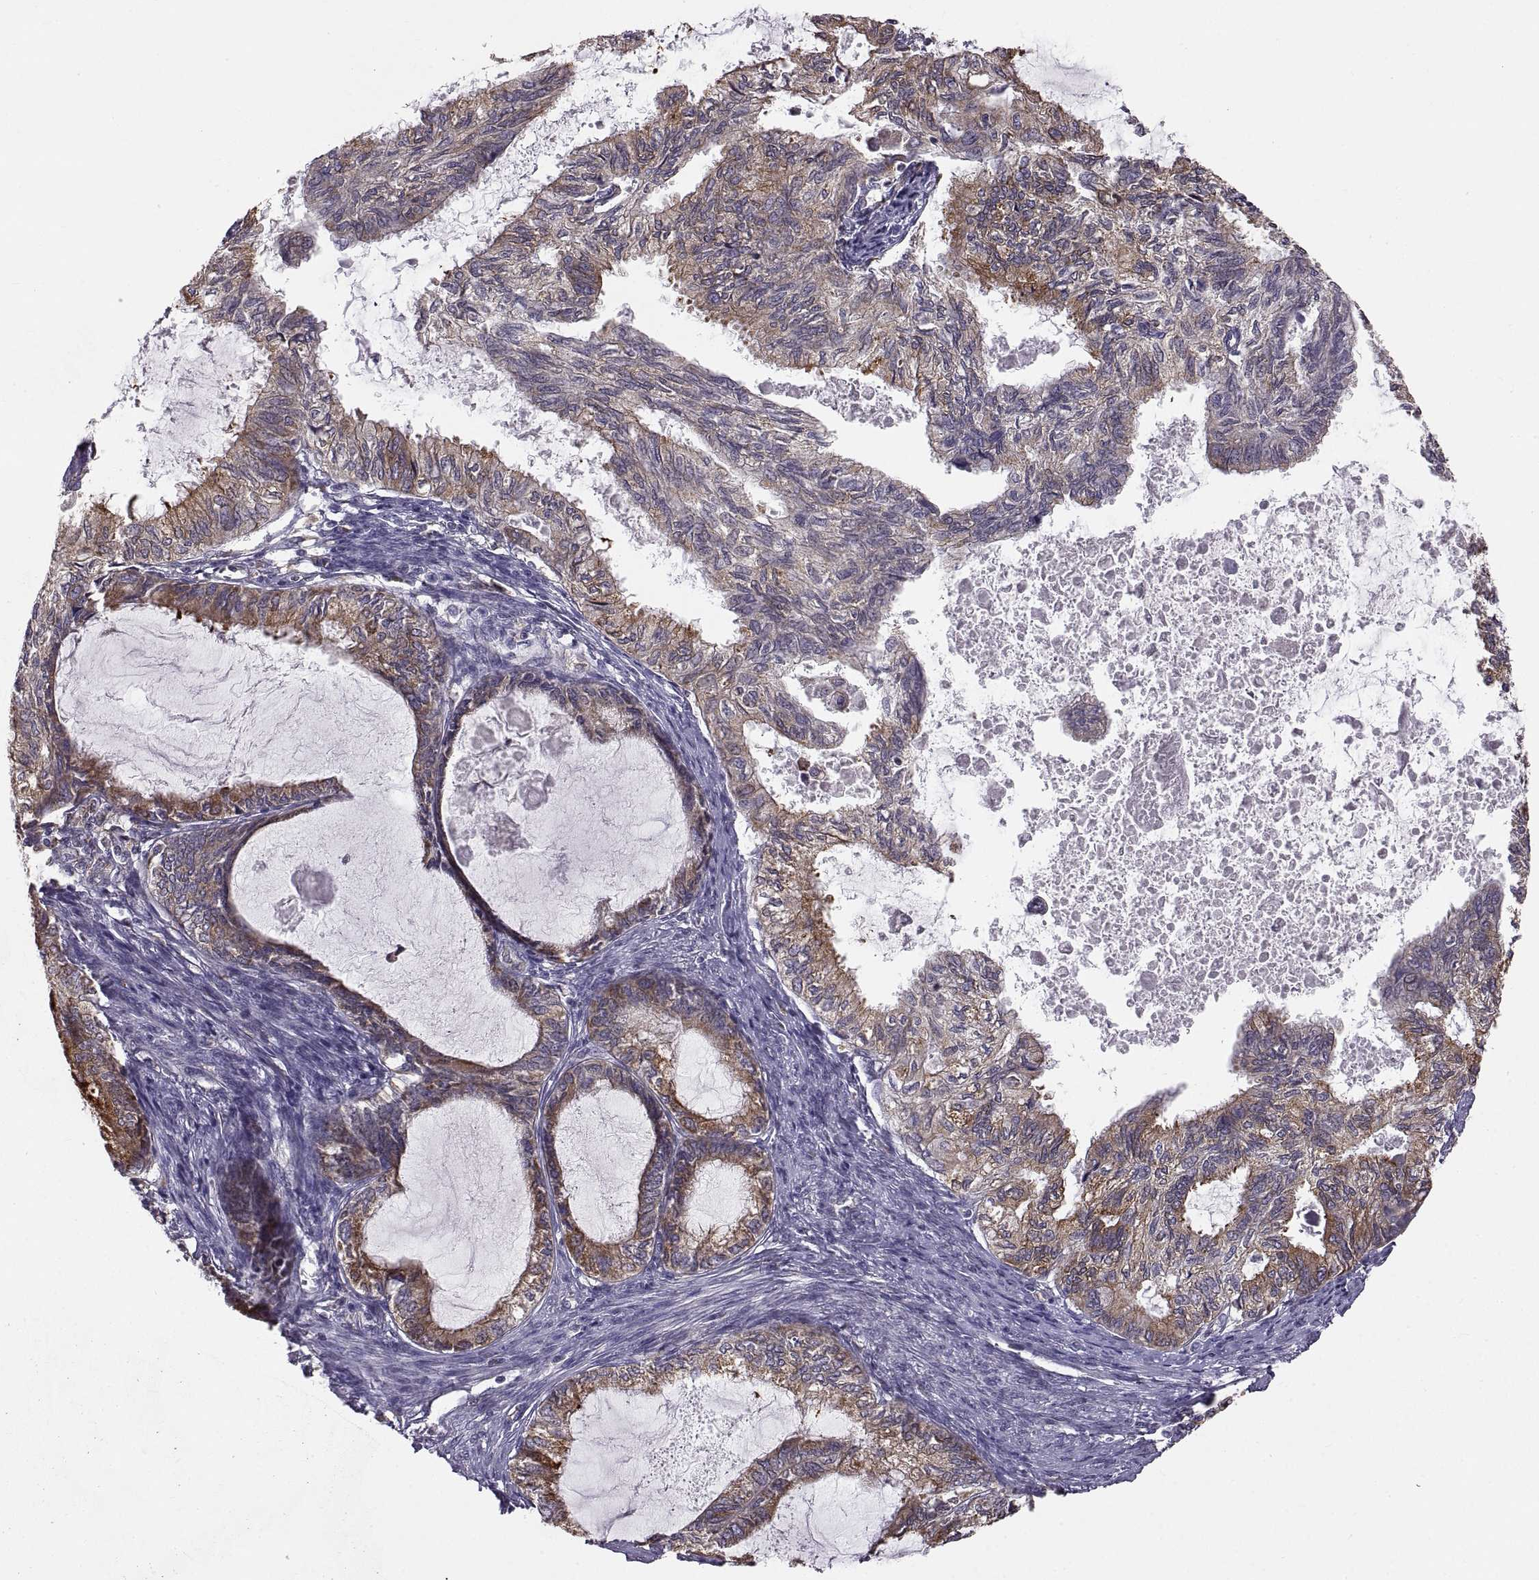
{"staining": {"intensity": "strong", "quantity": "25%-75%", "location": "cytoplasmic/membranous"}, "tissue": "endometrial cancer", "cell_type": "Tumor cells", "image_type": "cancer", "snomed": [{"axis": "morphology", "description": "Adenocarcinoma, NOS"}, {"axis": "topography", "description": "Endometrium"}], "caption": "High-magnification brightfield microscopy of endometrial cancer (adenocarcinoma) stained with DAB (3,3'-diaminobenzidine) (brown) and counterstained with hematoxylin (blue). tumor cells exhibit strong cytoplasmic/membranous positivity is identified in approximately25%-75% of cells.", "gene": "PLEKHB2", "patient": {"sex": "female", "age": 86}}